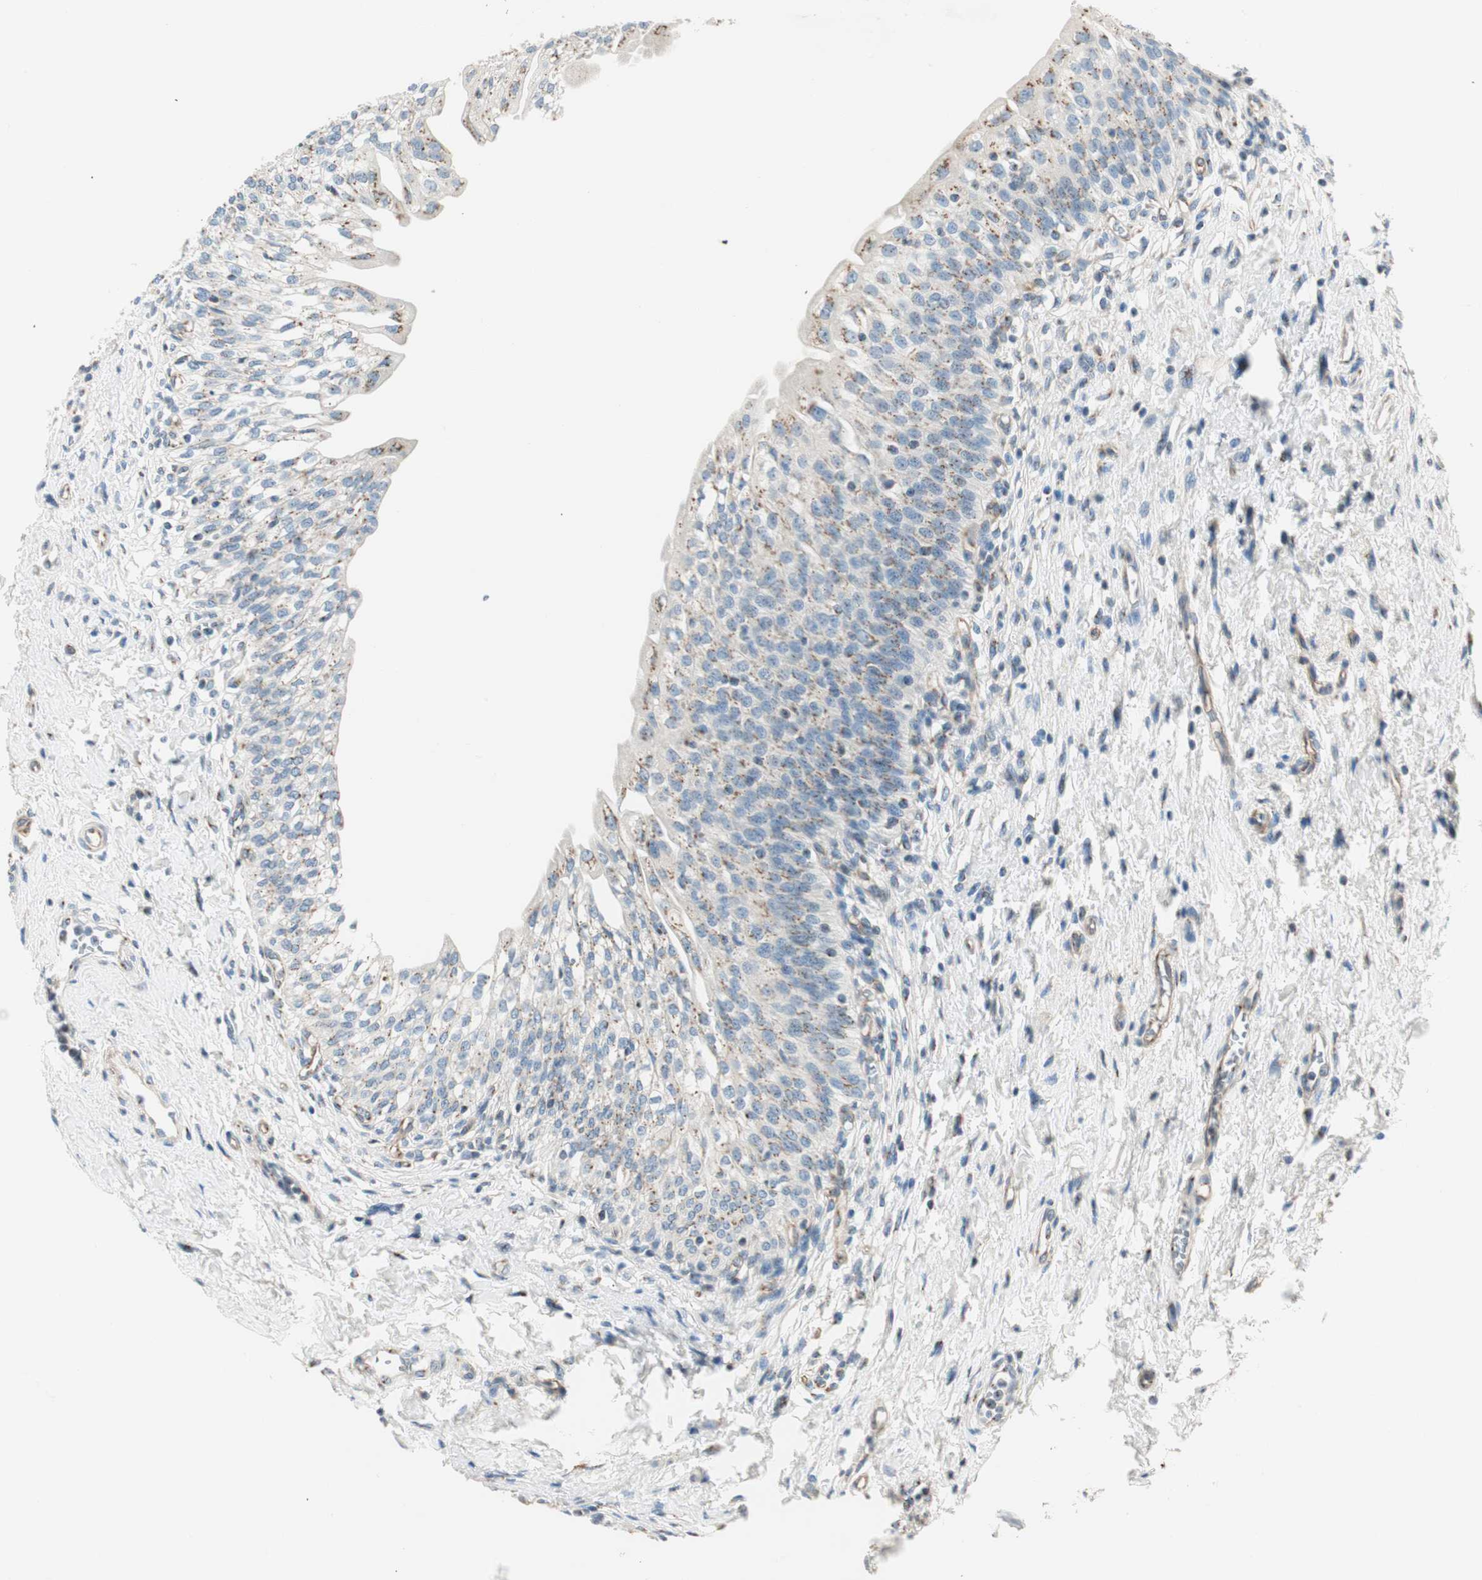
{"staining": {"intensity": "moderate", "quantity": "25%-75%", "location": "cytoplasmic/membranous"}, "tissue": "urinary bladder", "cell_type": "Urothelial cells", "image_type": "normal", "snomed": [{"axis": "morphology", "description": "Normal tissue, NOS"}, {"axis": "topography", "description": "Urinary bladder"}], "caption": "Approximately 25%-75% of urothelial cells in benign urinary bladder reveal moderate cytoplasmic/membranous protein staining as visualized by brown immunohistochemical staining.", "gene": "TMF1", "patient": {"sex": "male", "age": 55}}